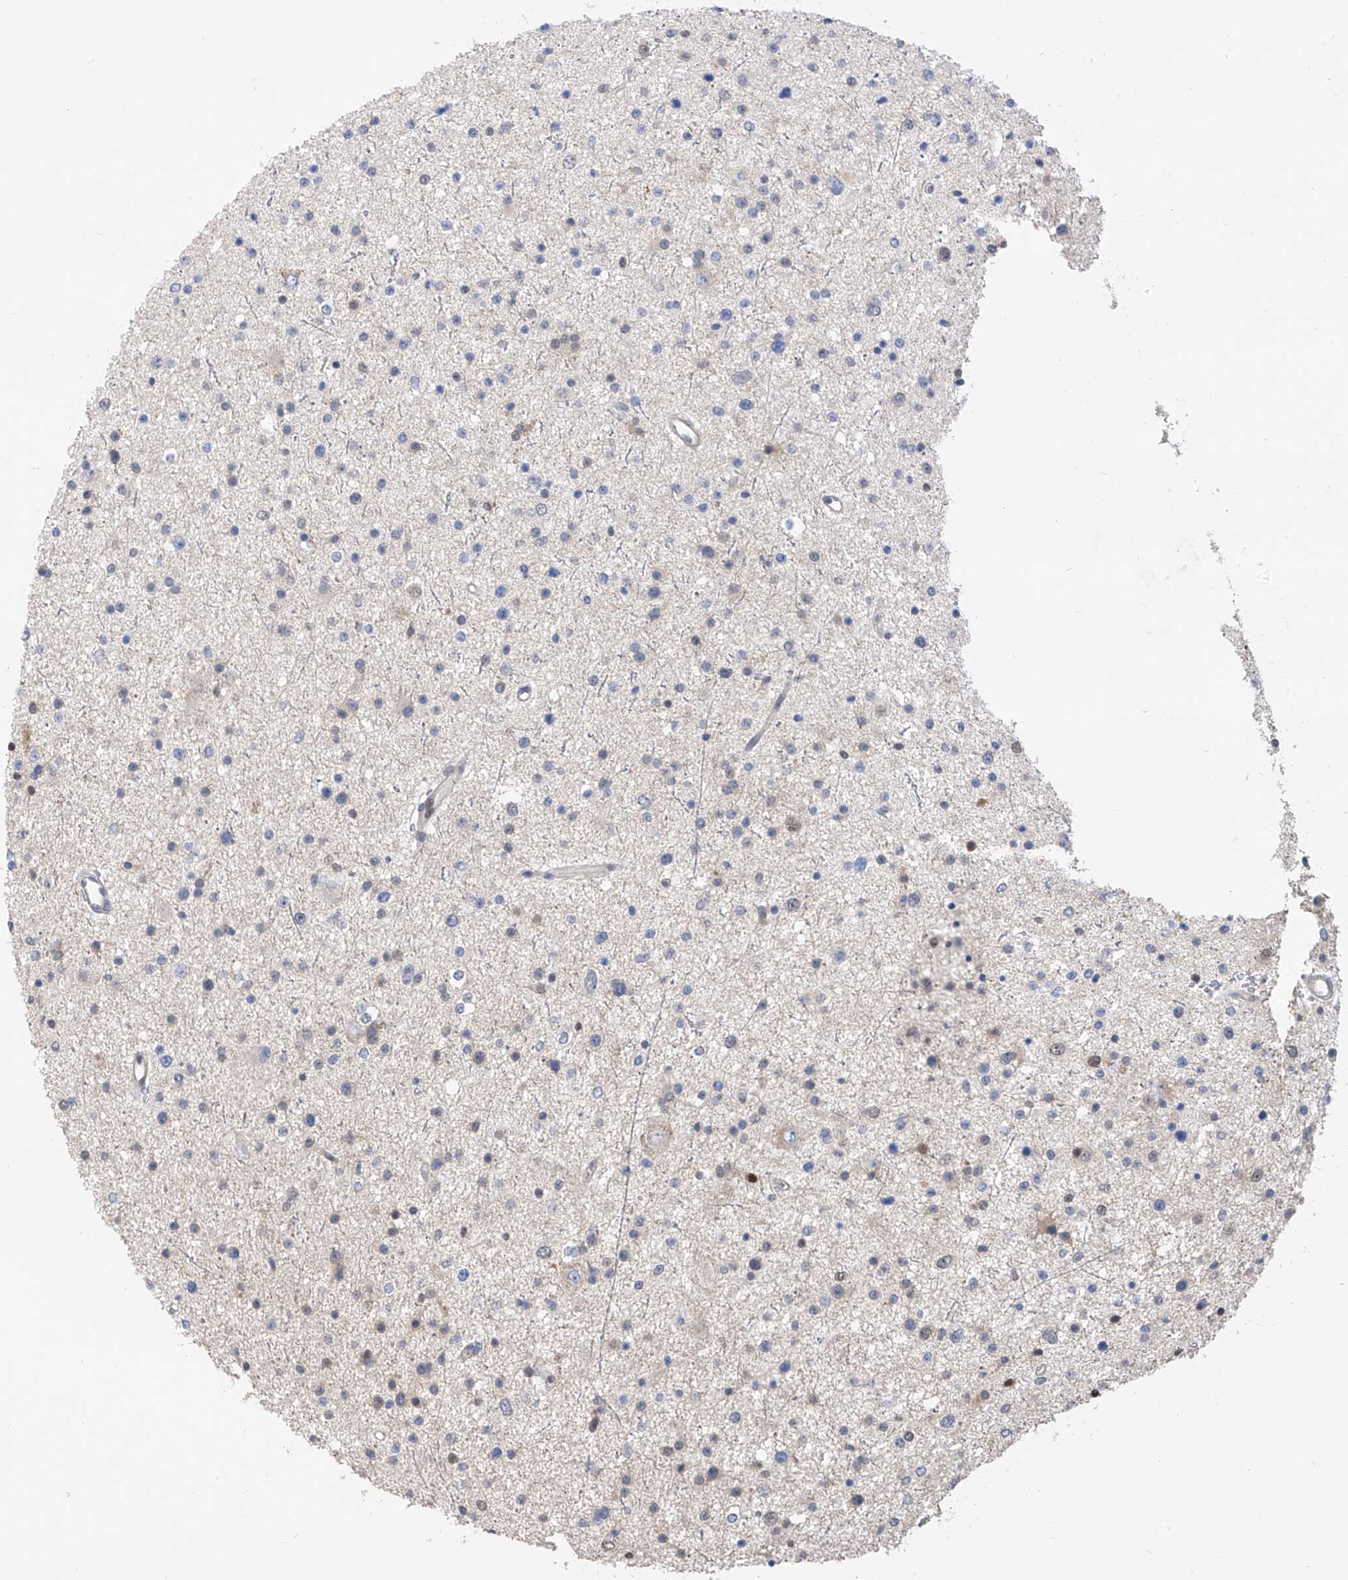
{"staining": {"intensity": "negative", "quantity": "none", "location": "none"}, "tissue": "glioma", "cell_type": "Tumor cells", "image_type": "cancer", "snomed": [{"axis": "morphology", "description": "Glioma, malignant, Low grade"}, {"axis": "topography", "description": "Brain"}], "caption": "There is no significant positivity in tumor cells of malignant low-grade glioma.", "gene": "PMM1", "patient": {"sex": "female", "age": 37}}